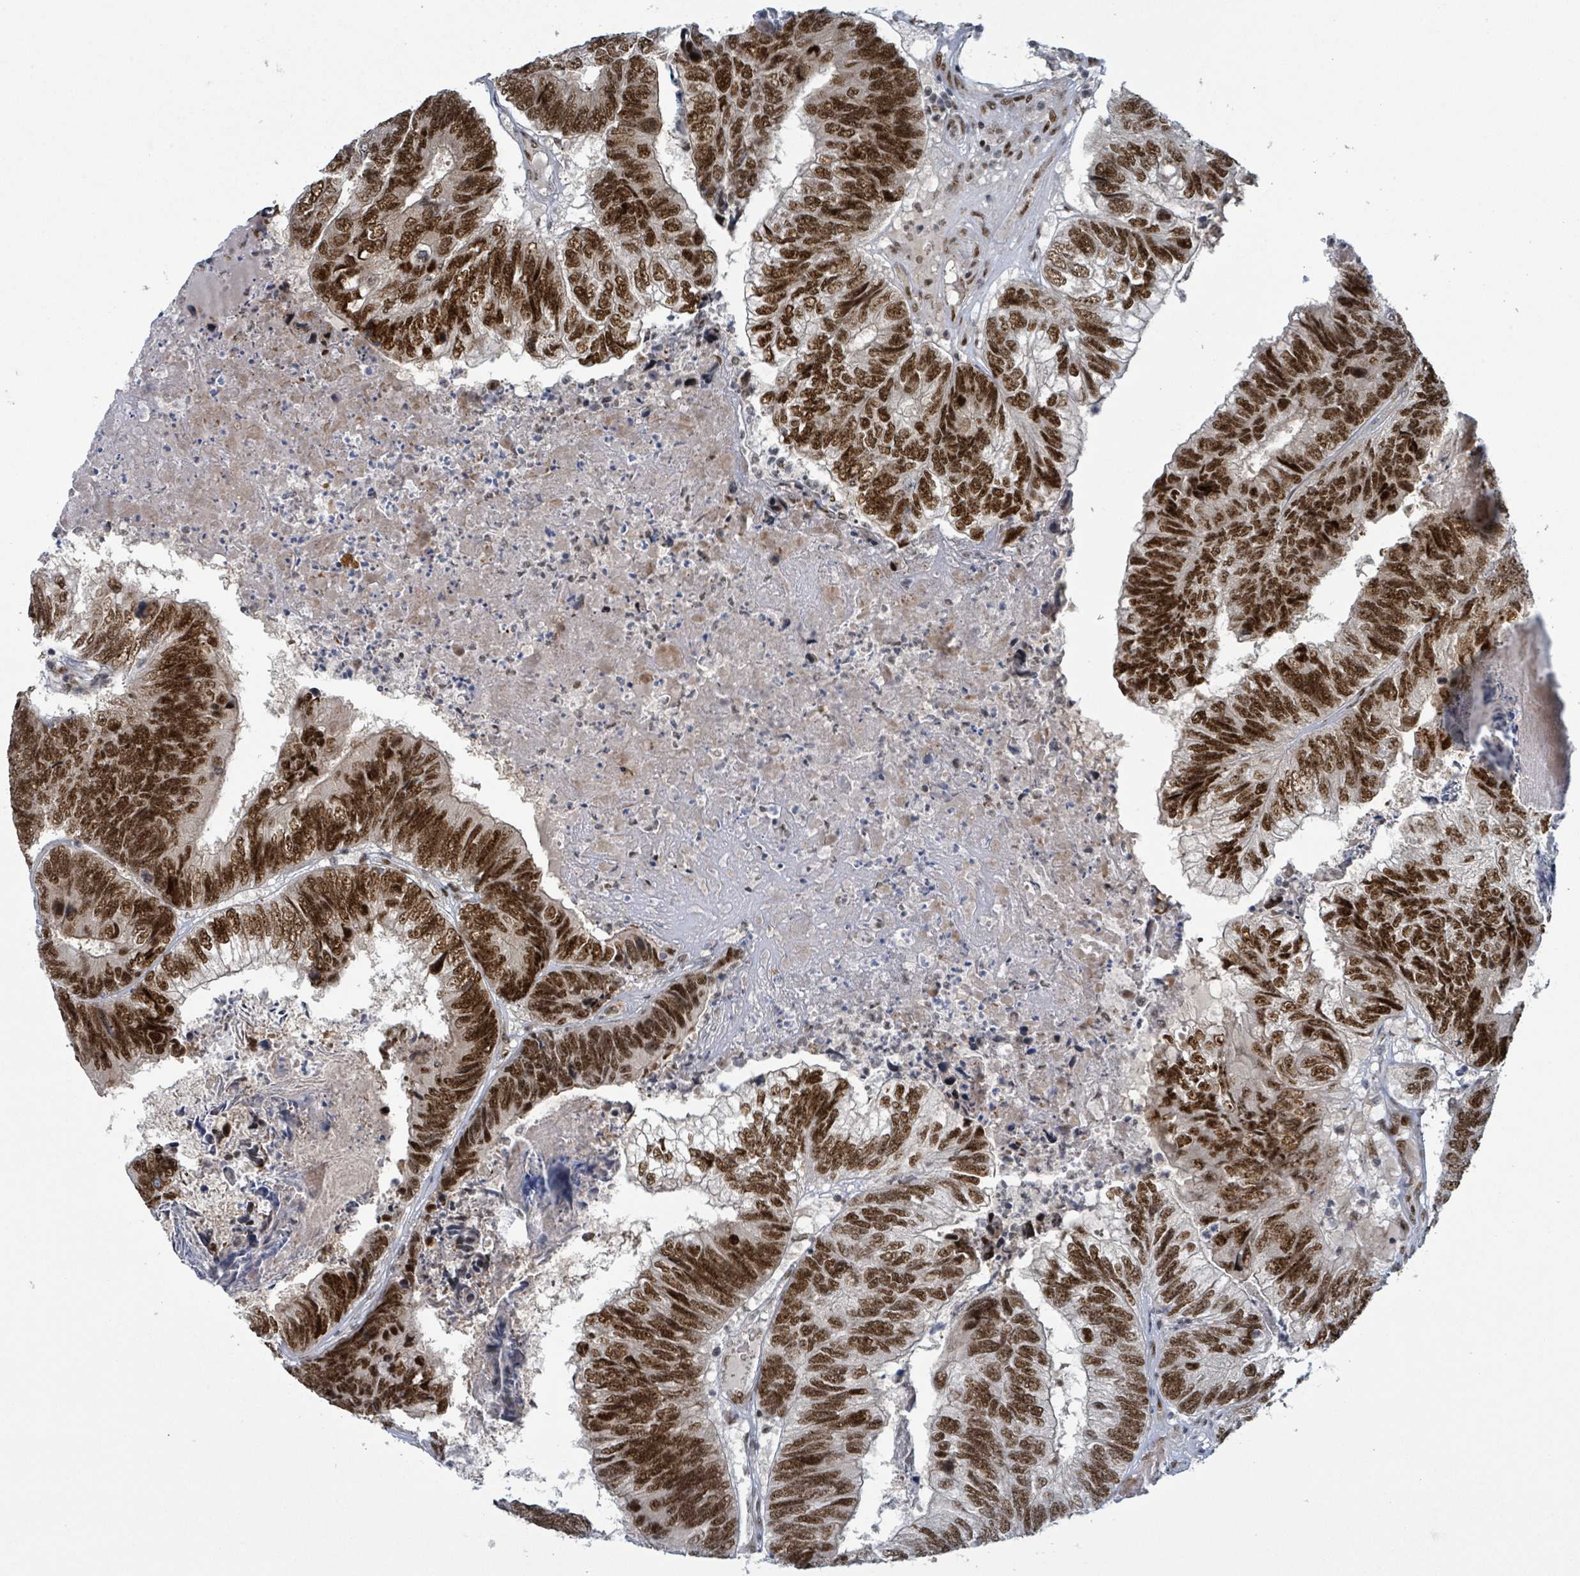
{"staining": {"intensity": "strong", "quantity": ">75%", "location": "nuclear"}, "tissue": "colorectal cancer", "cell_type": "Tumor cells", "image_type": "cancer", "snomed": [{"axis": "morphology", "description": "Adenocarcinoma, NOS"}, {"axis": "topography", "description": "Colon"}], "caption": "Protein analysis of colorectal cancer (adenocarcinoma) tissue displays strong nuclear positivity in approximately >75% of tumor cells.", "gene": "KLF3", "patient": {"sex": "female", "age": 67}}